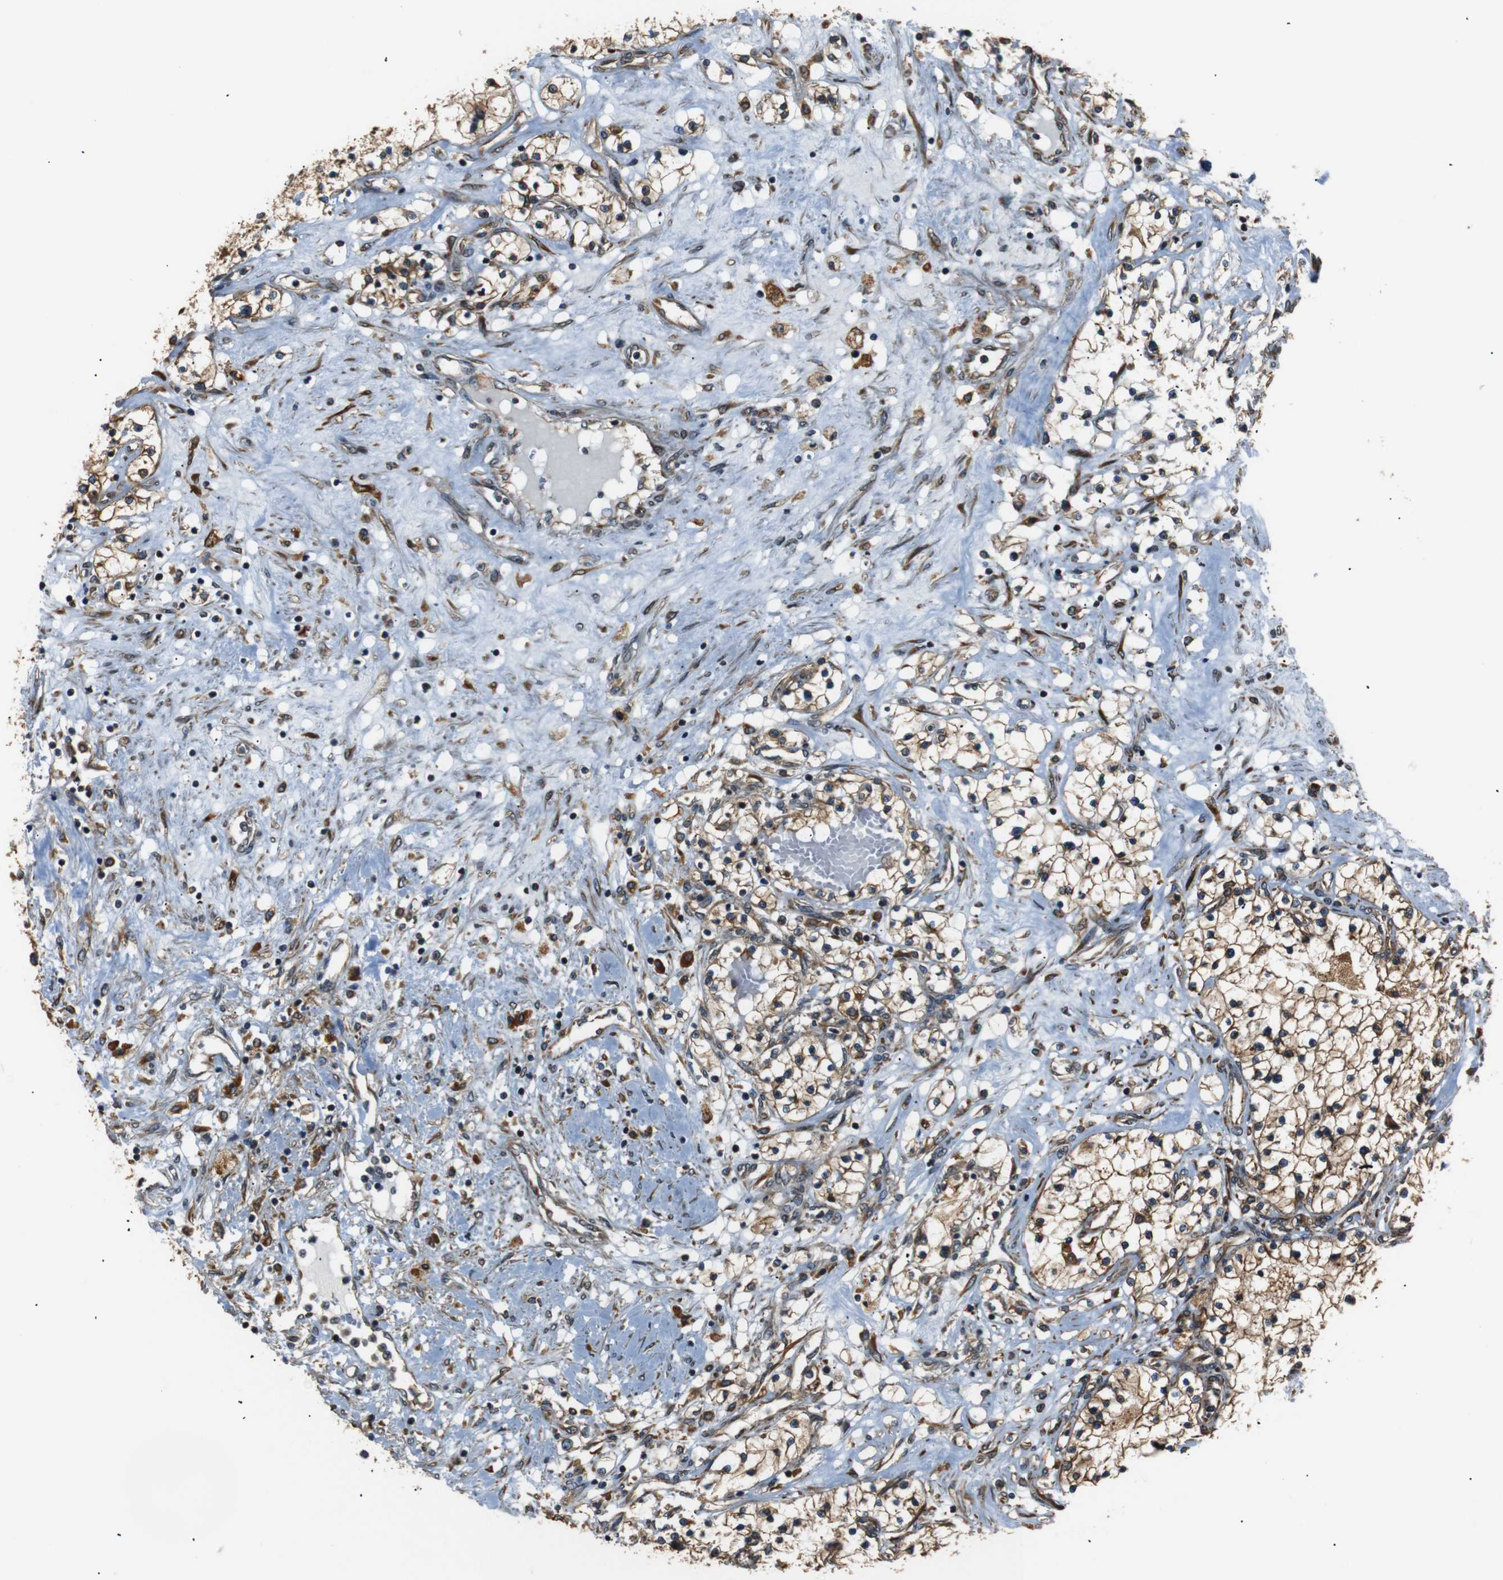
{"staining": {"intensity": "moderate", "quantity": ">75%", "location": "cytoplasmic/membranous"}, "tissue": "renal cancer", "cell_type": "Tumor cells", "image_type": "cancer", "snomed": [{"axis": "morphology", "description": "Adenocarcinoma, NOS"}, {"axis": "topography", "description": "Kidney"}], "caption": "Adenocarcinoma (renal) stained for a protein (brown) reveals moderate cytoplasmic/membranous positive positivity in approximately >75% of tumor cells.", "gene": "TMED2", "patient": {"sex": "male", "age": 68}}